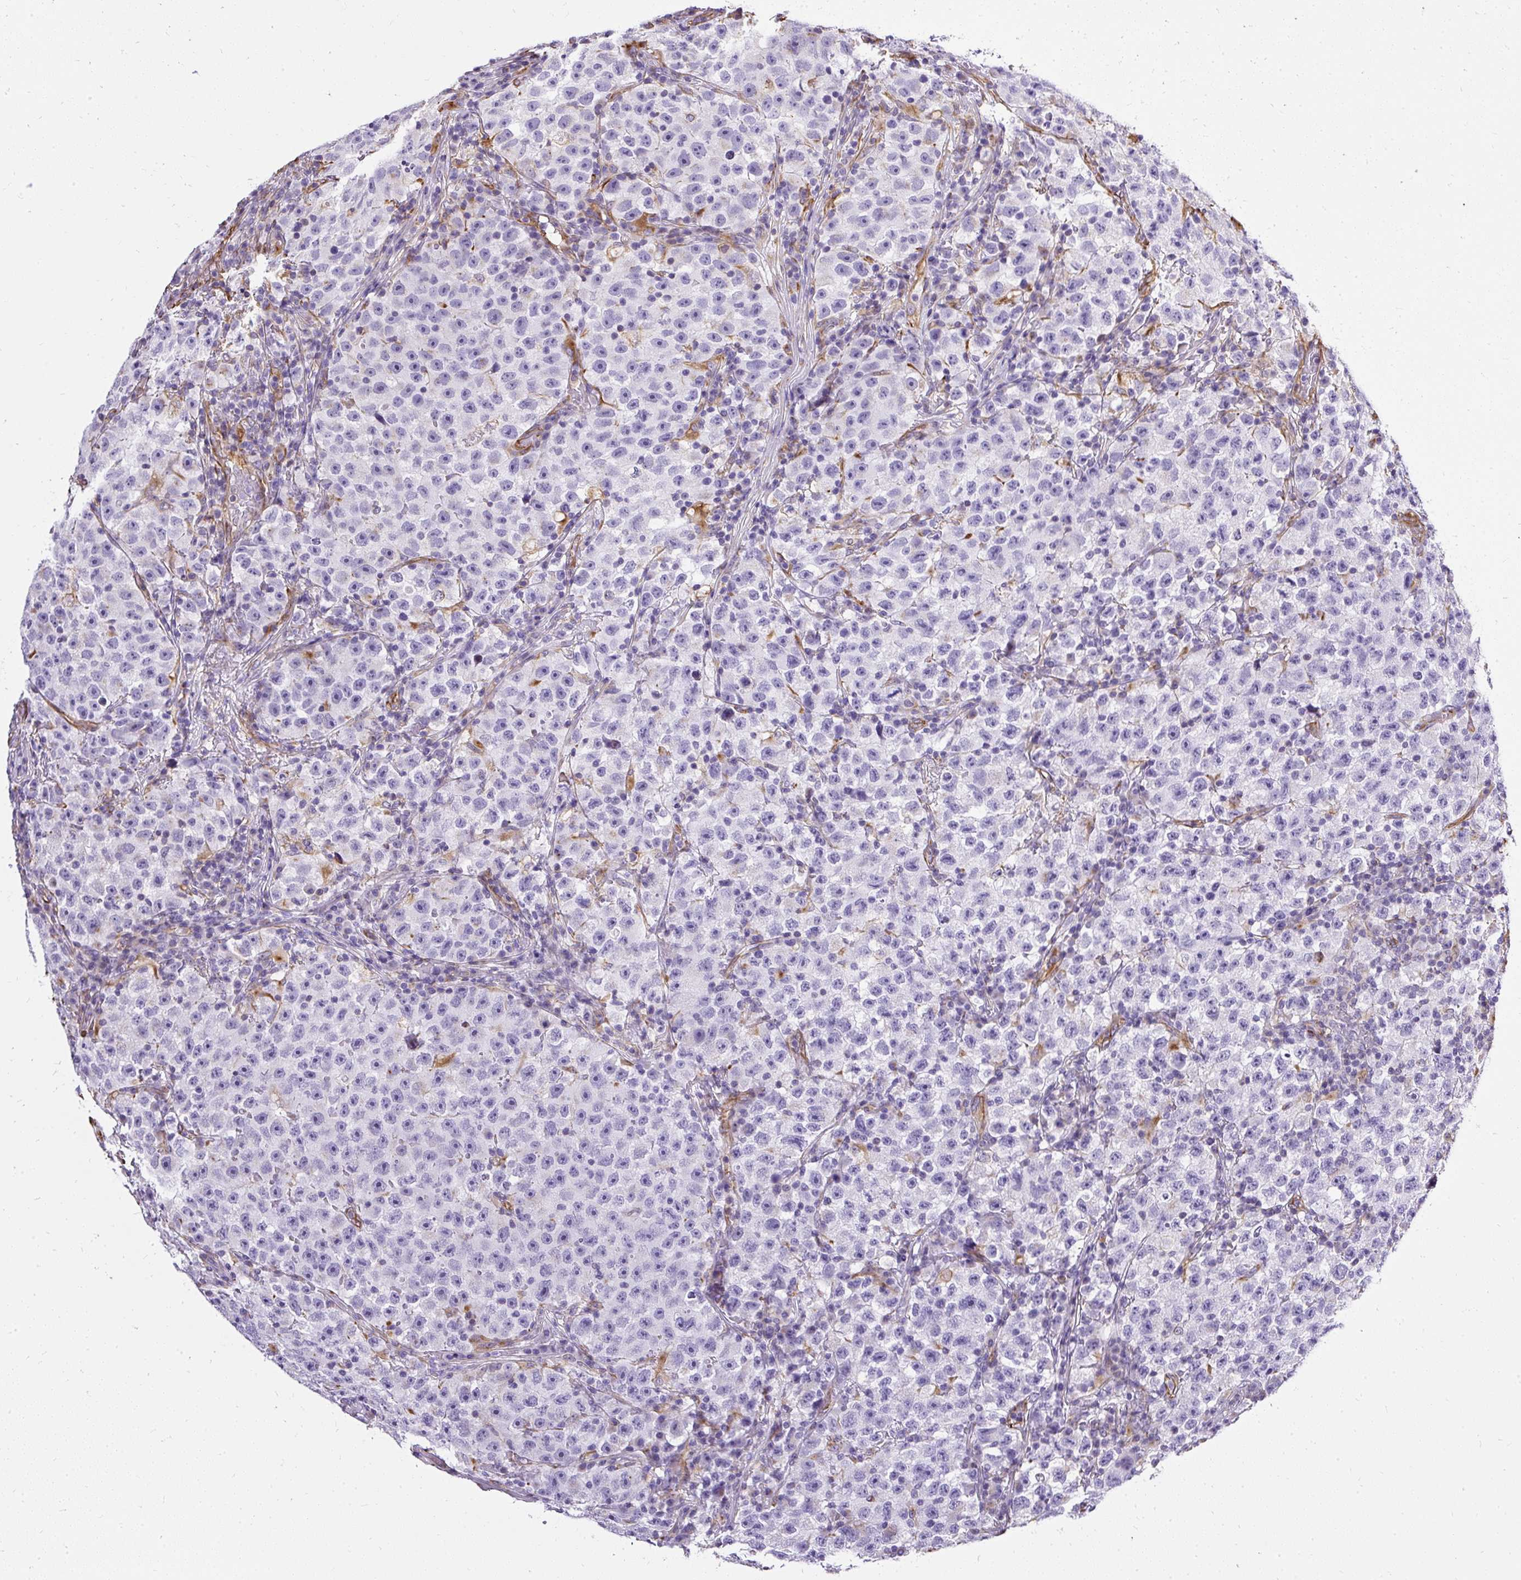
{"staining": {"intensity": "negative", "quantity": "none", "location": "none"}, "tissue": "testis cancer", "cell_type": "Tumor cells", "image_type": "cancer", "snomed": [{"axis": "morphology", "description": "Seminoma, NOS"}, {"axis": "topography", "description": "Testis"}], "caption": "Immunohistochemistry (IHC) of human seminoma (testis) exhibits no staining in tumor cells.", "gene": "PLS1", "patient": {"sex": "male", "age": 22}}